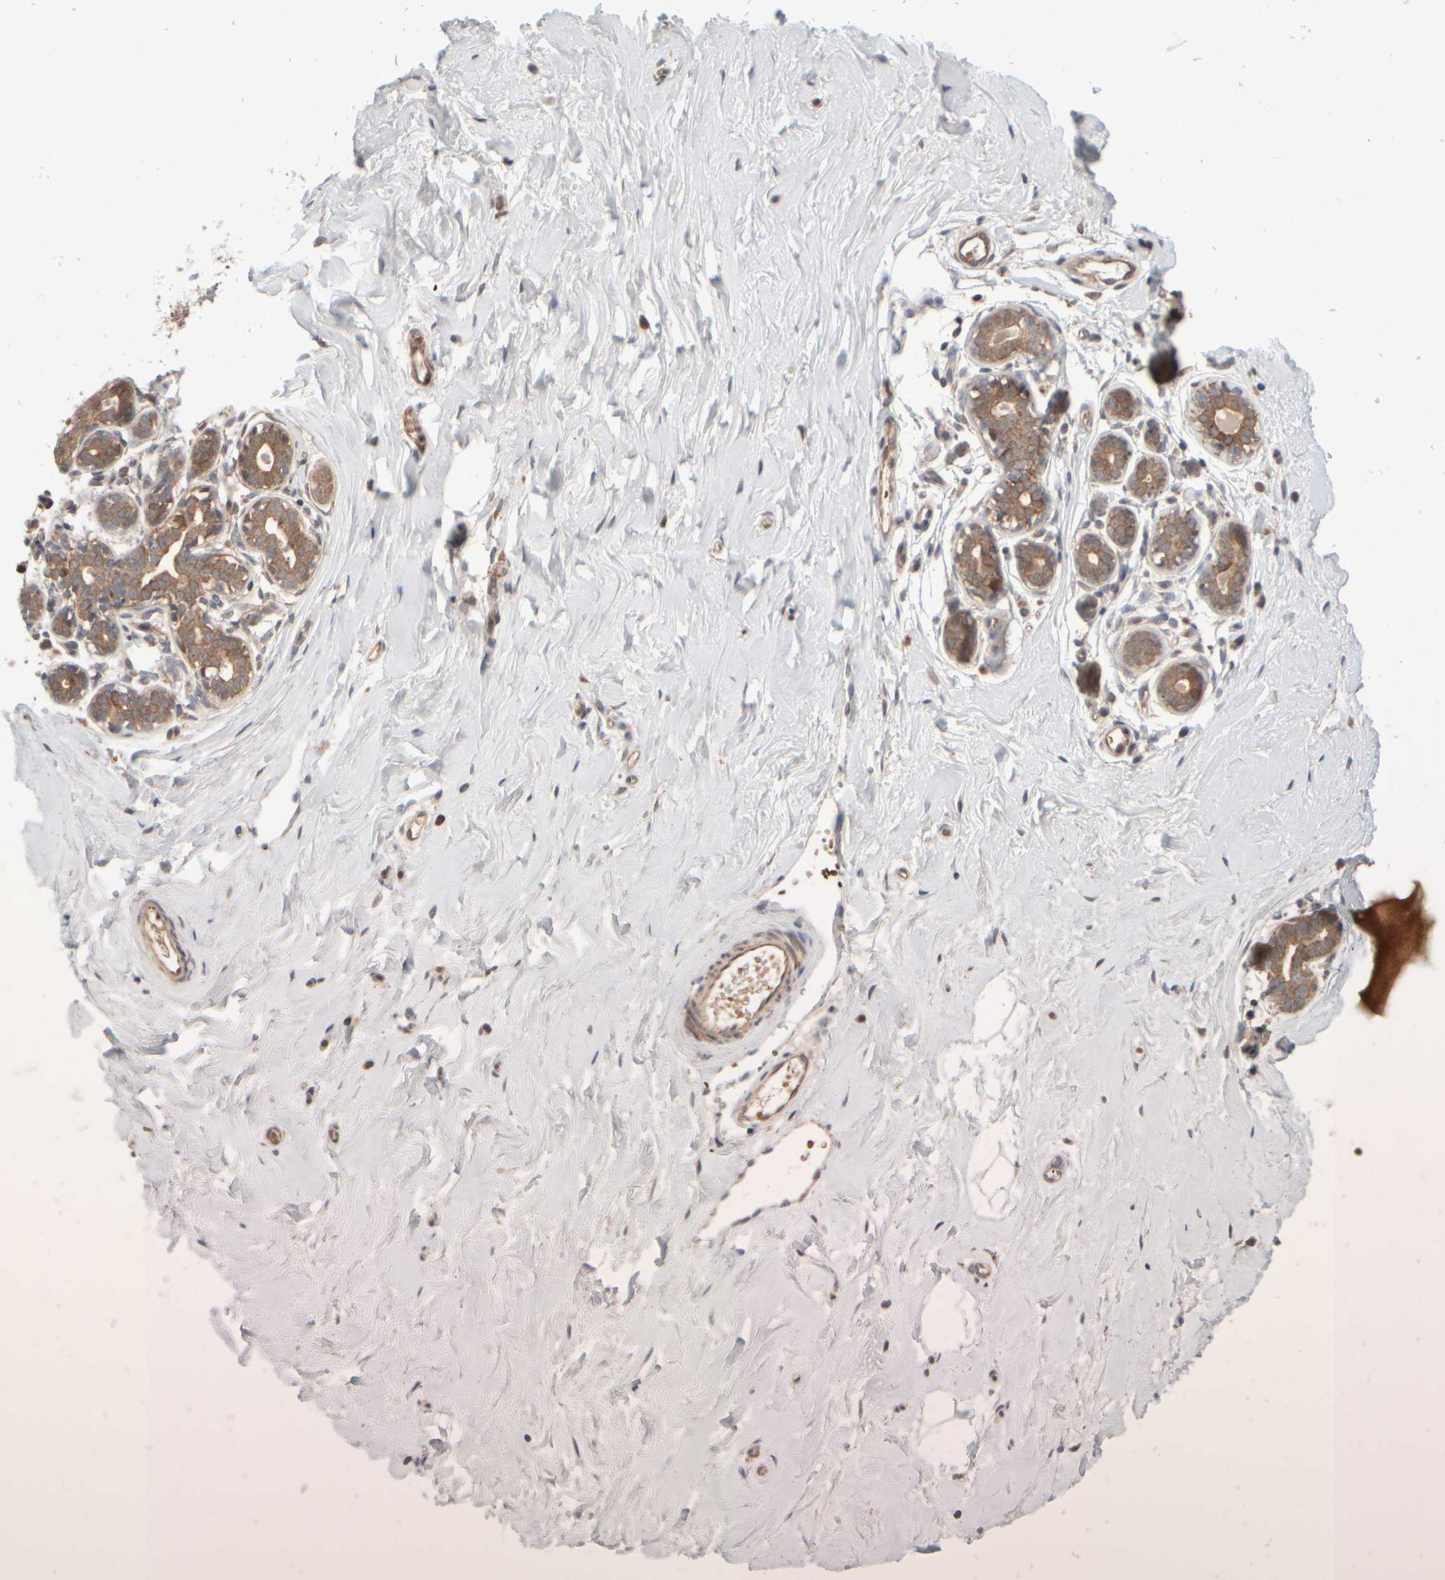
{"staining": {"intensity": "negative", "quantity": "none", "location": "none"}, "tissue": "breast", "cell_type": "Adipocytes", "image_type": "normal", "snomed": [{"axis": "morphology", "description": "Normal tissue, NOS"}, {"axis": "topography", "description": "Breast"}], "caption": "Immunohistochemical staining of unremarkable breast reveals no significant staining in adipocytes.", "gene": "ABHD11", "patient": {"sex": "female", "age": 23}}